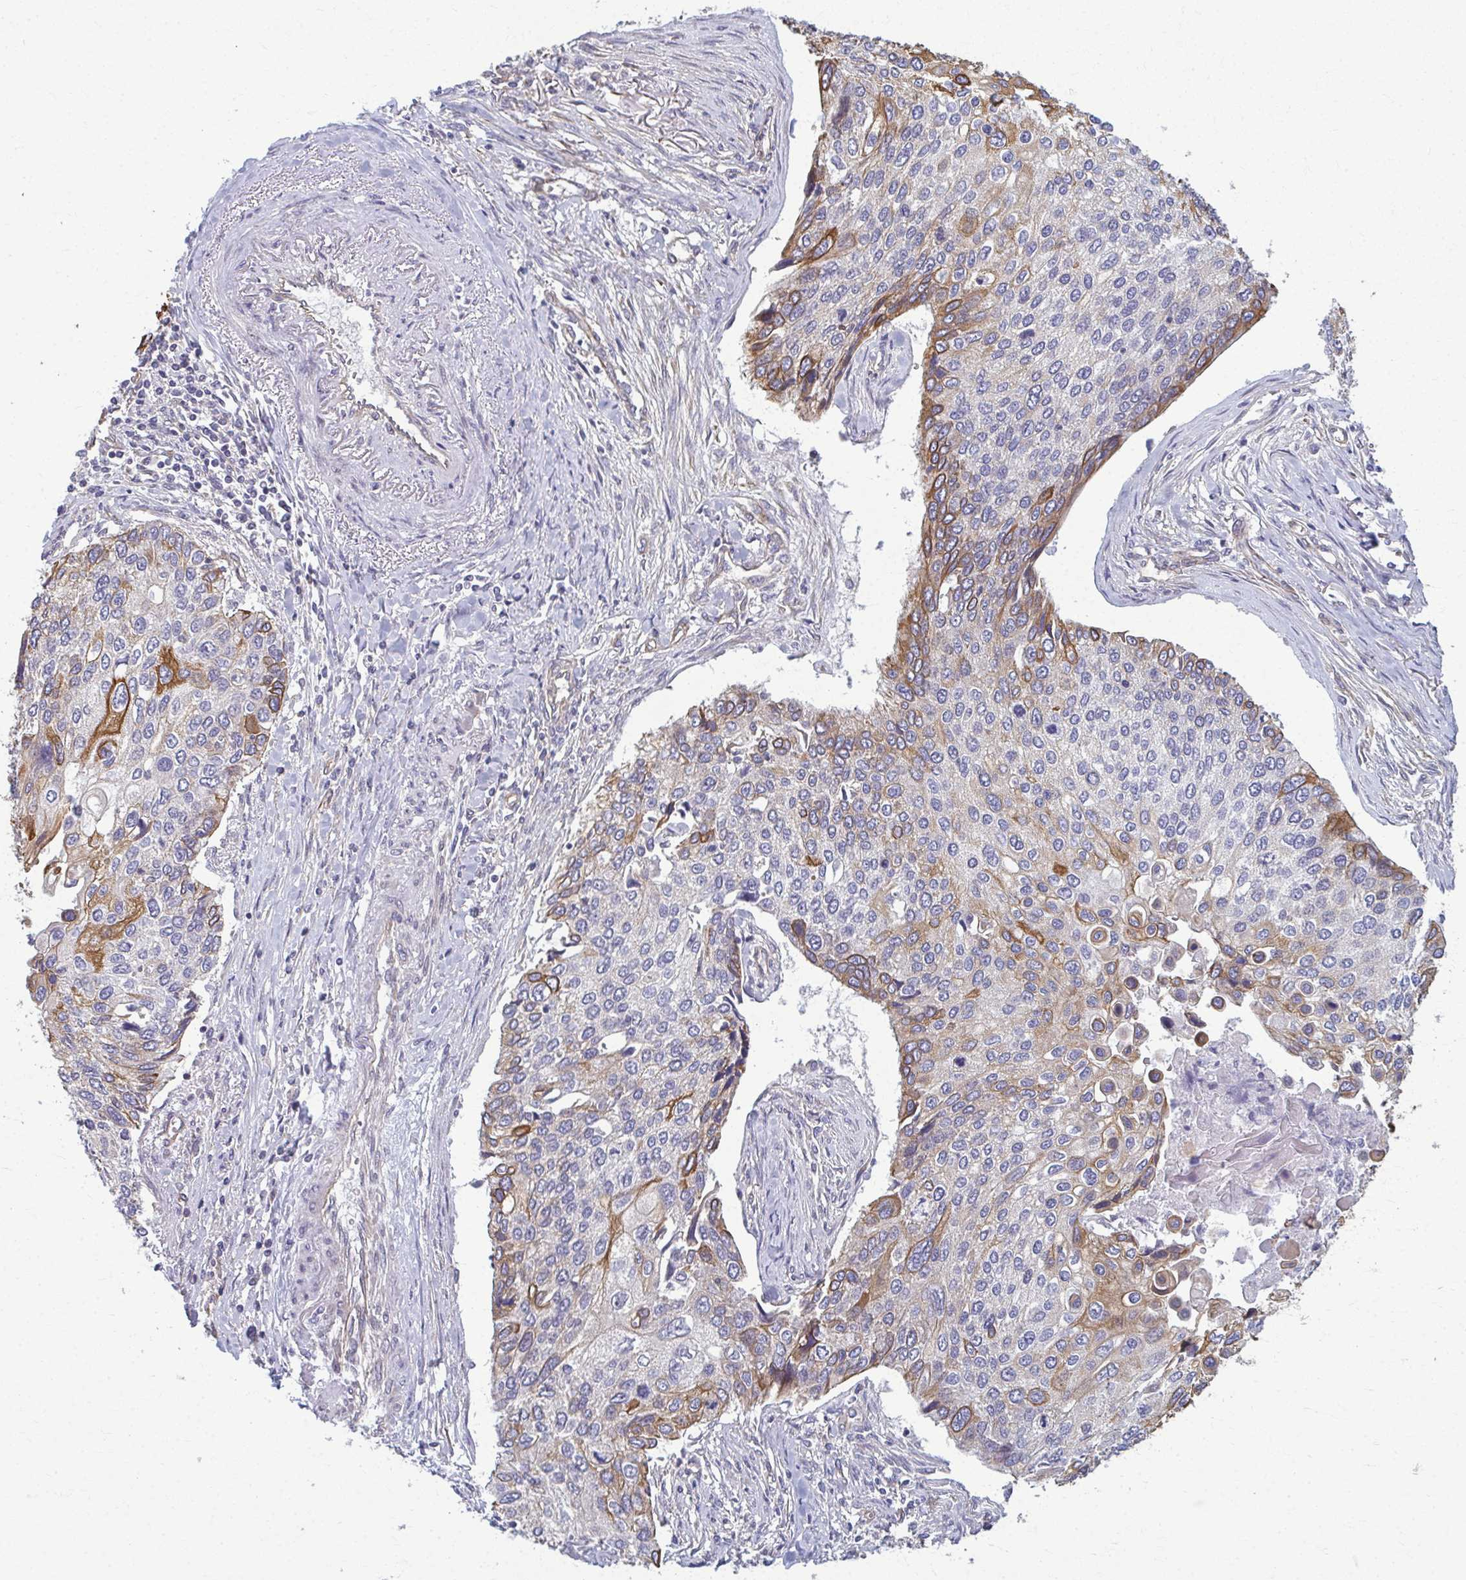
{"staining": {"intensity": "moderate", "quantity": "<25%", "location": "cytoplasmic/membranous"}, "tissue": "lung cancer", "cell_type": "Tumor cells", "image_type": "cancer", "snomed": [{"axis": "morphology", "description": "Squamous cell carcinoma, NOS"}, {"axis": "morphology", "description": "Squamous cell carcinoma, metastatic, NOS"}, {"axis": "topography", "description": "Lung"}], "caption": "This histopathology image reveals lung cancer (metastatic squamous cell carcinoma) stained with immunohistochemistry to label a protein in brown. The cytoplasmic/membranous of tumor cells show moderate positivity for the protein. Nuclei are counter-stained blue.", "gene": "EID2B", "patient": {"sex": "male", "age": 63}}